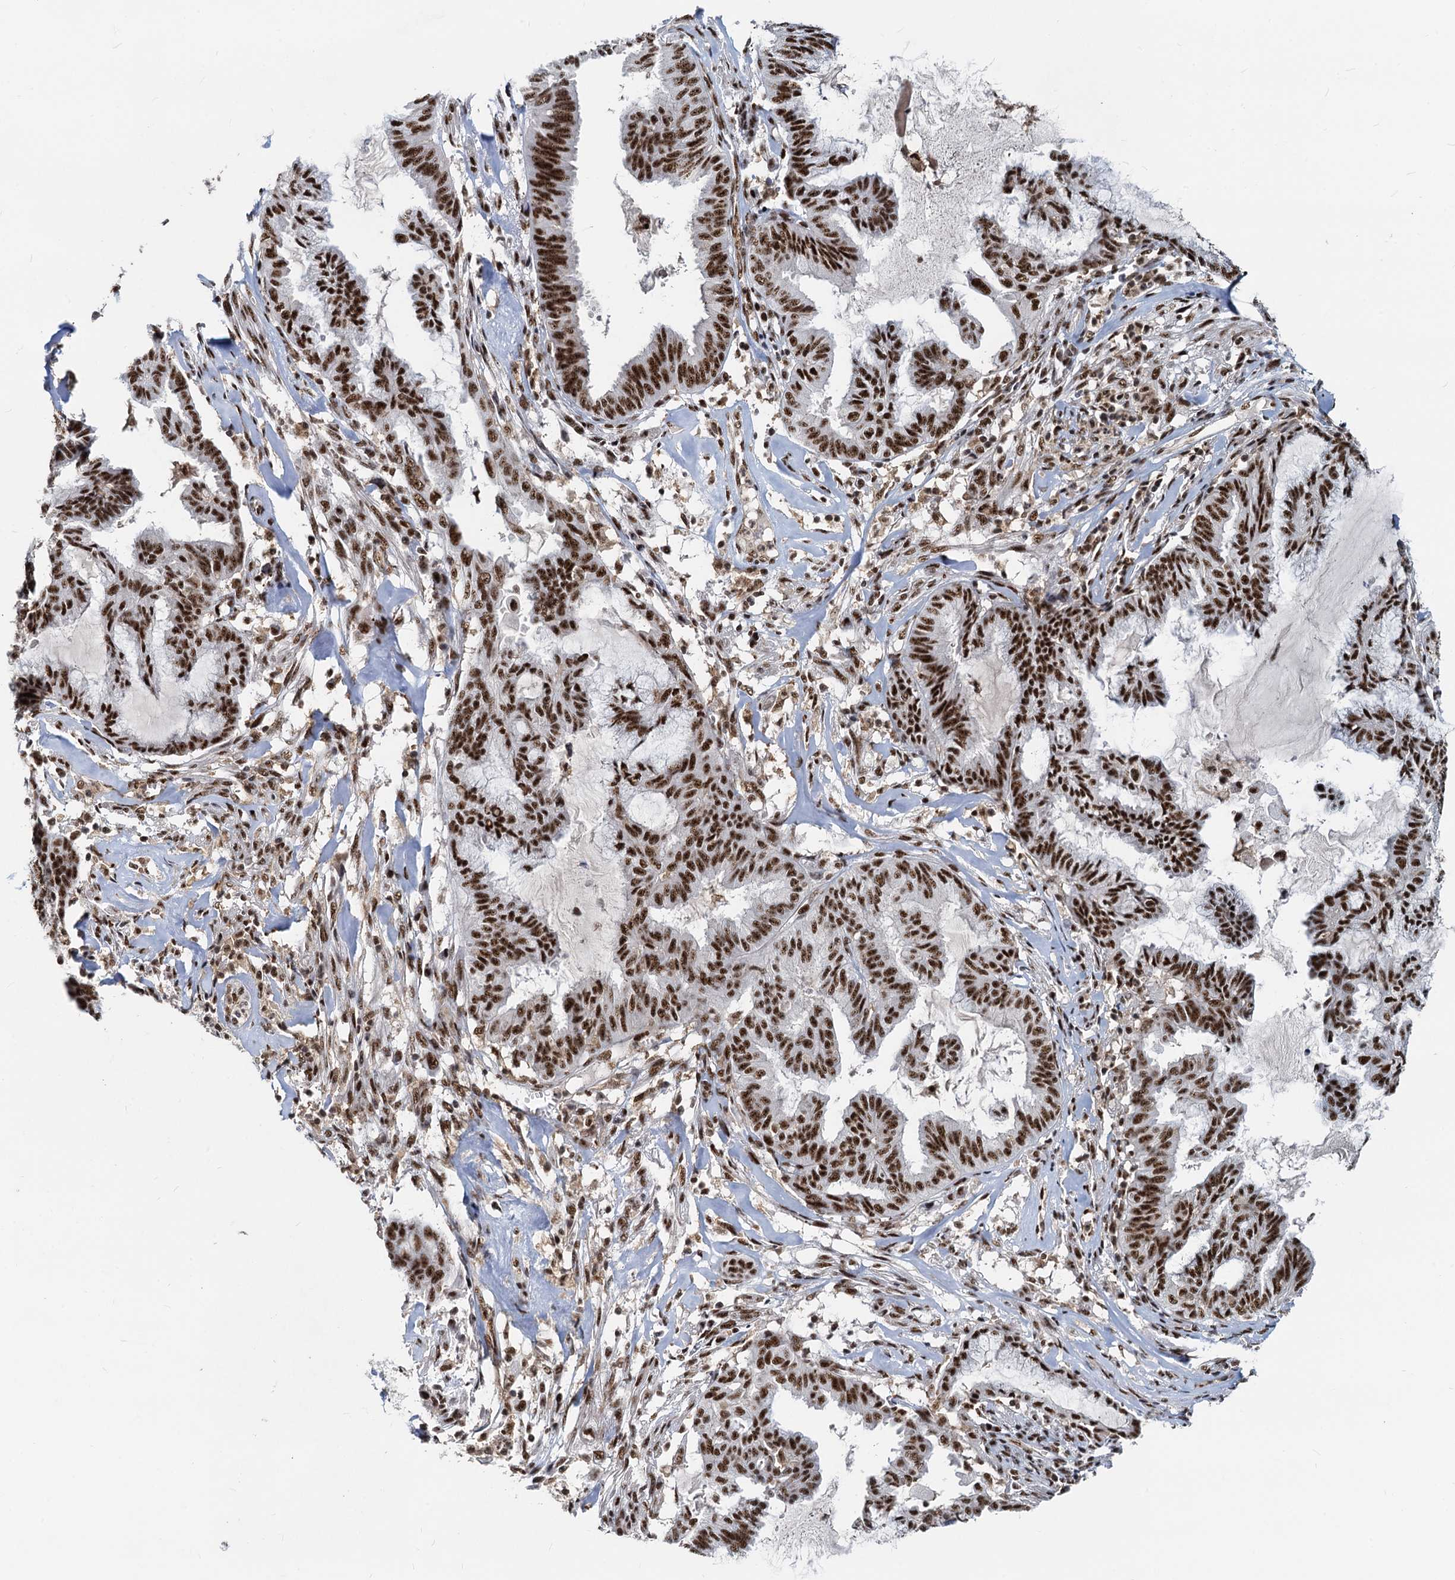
{"staining": {"intensity": "strong", "quantity": ">75%", "location": "nuclear"}, "tissue": "endometrial cancer", "cell_type": "Tumor cells", "image_type": "cancer", "snomed": [{"axis": "morphology", "description": "Adenocarcinoma, NOS"}, {"axis": "topography", "description": "Endometrium"}], "caption": "A high-resolution micrograph shows immunohistochemistry (IHC) staining of adenocarcinoma (endometrial), which reveals strong nuclear positivity in about >75% of tumor cells.", "gene": "RBM26", "patient": {"sex": "female", "age": 86}}